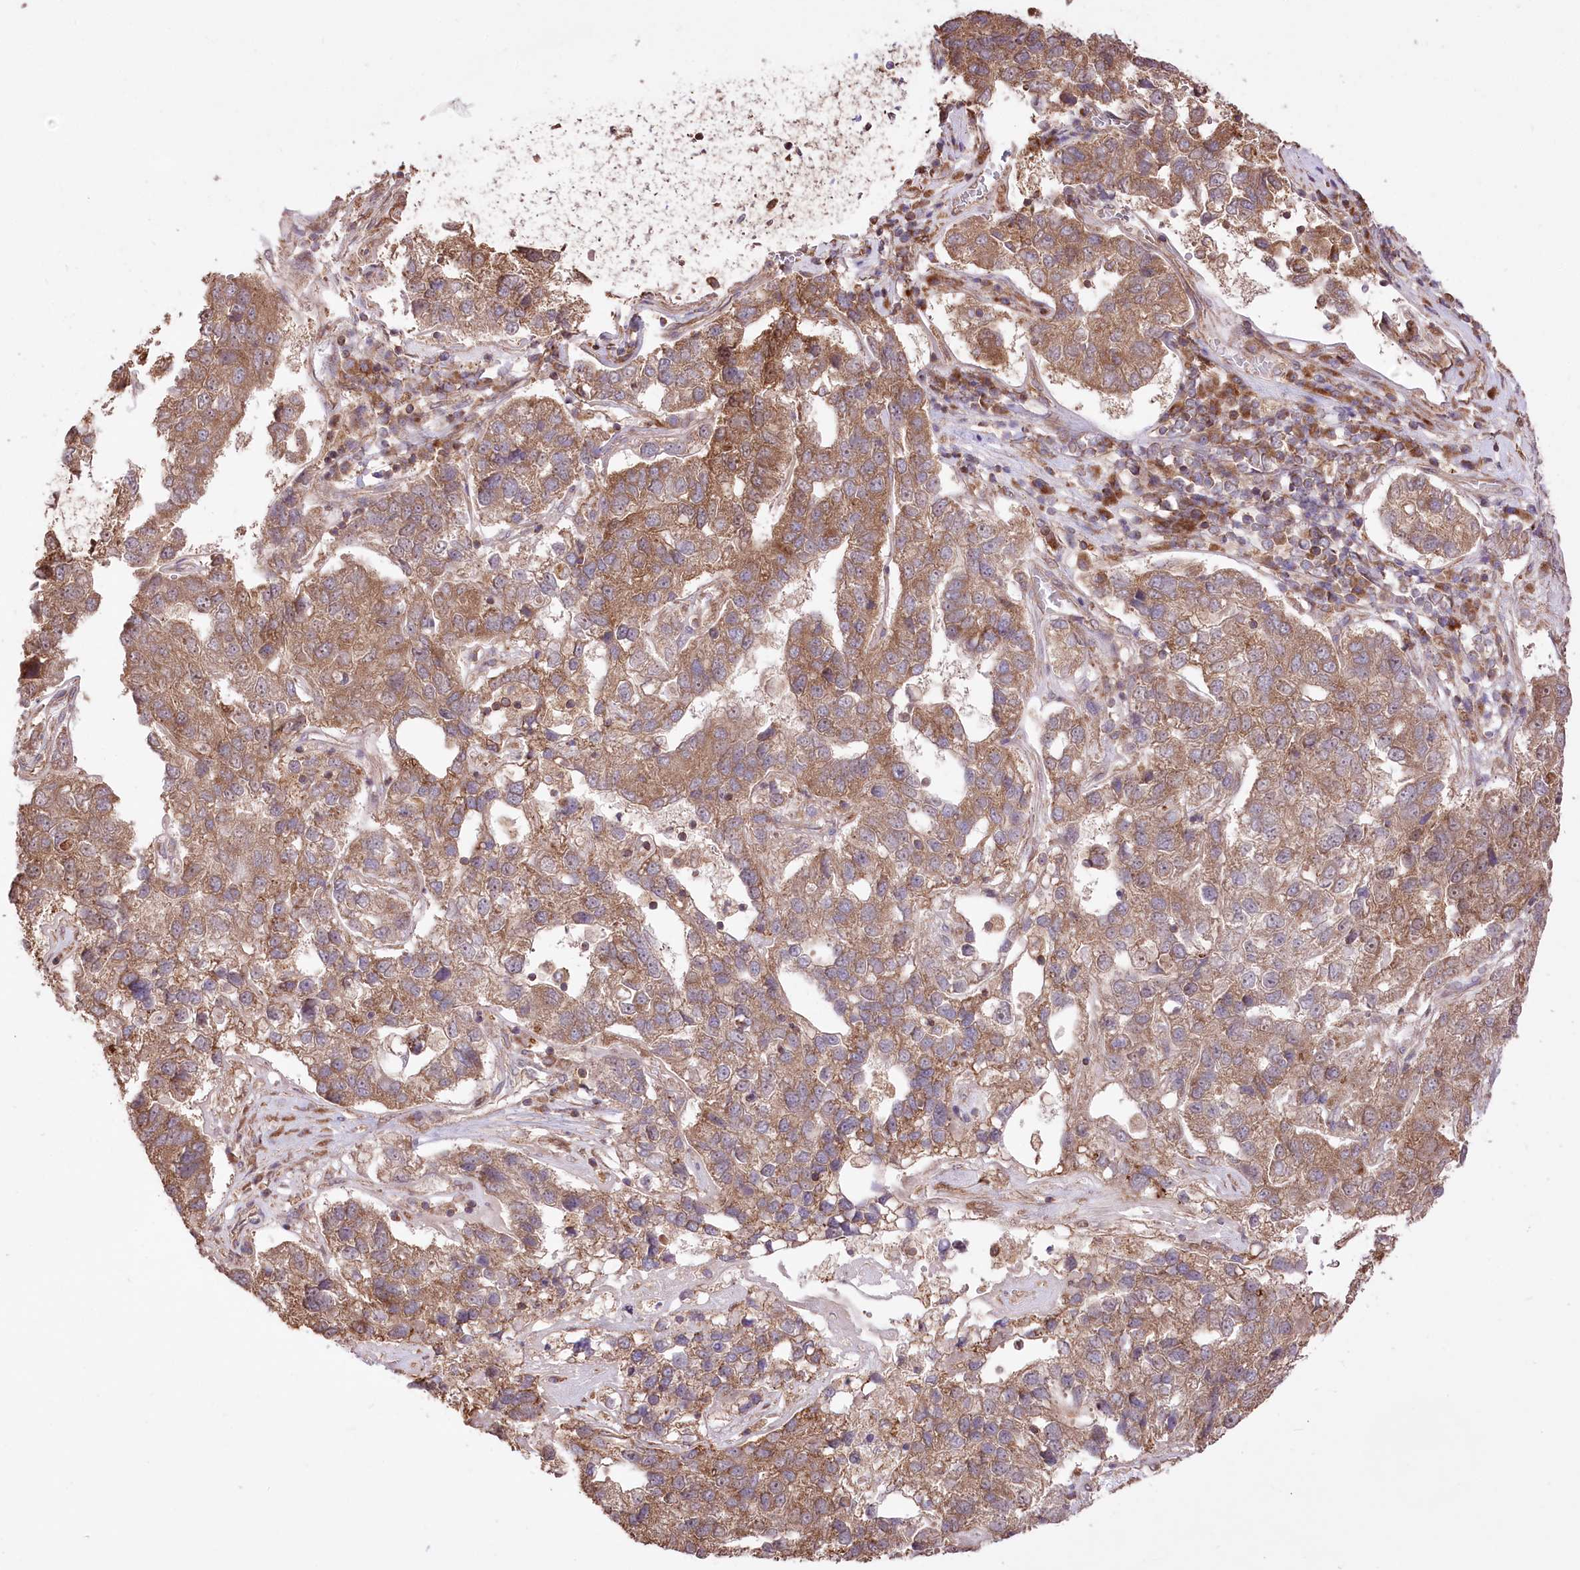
{"staining": {"intensity": "moderate", "quantity": ">75%", "location": "cytoplasmic/membranous"}, "tissue": "pancreatic cancer", "cell_type": "Tumor cells", "image_type": "cancer", "snomed": [{"axis": "morphology", "description": "Adenocarcinoma, NOS"}, {"axis": "topography", "description": "Pancreas"}], "caption": "A micrograph of human pancreatic cancer (adenocarcinoma) stained for a protein displays moderate cytoplasmic/membranous brown staining in tumor cells.", "gene": "XYLB", "patient": {"sex": "female", "age": 61}}